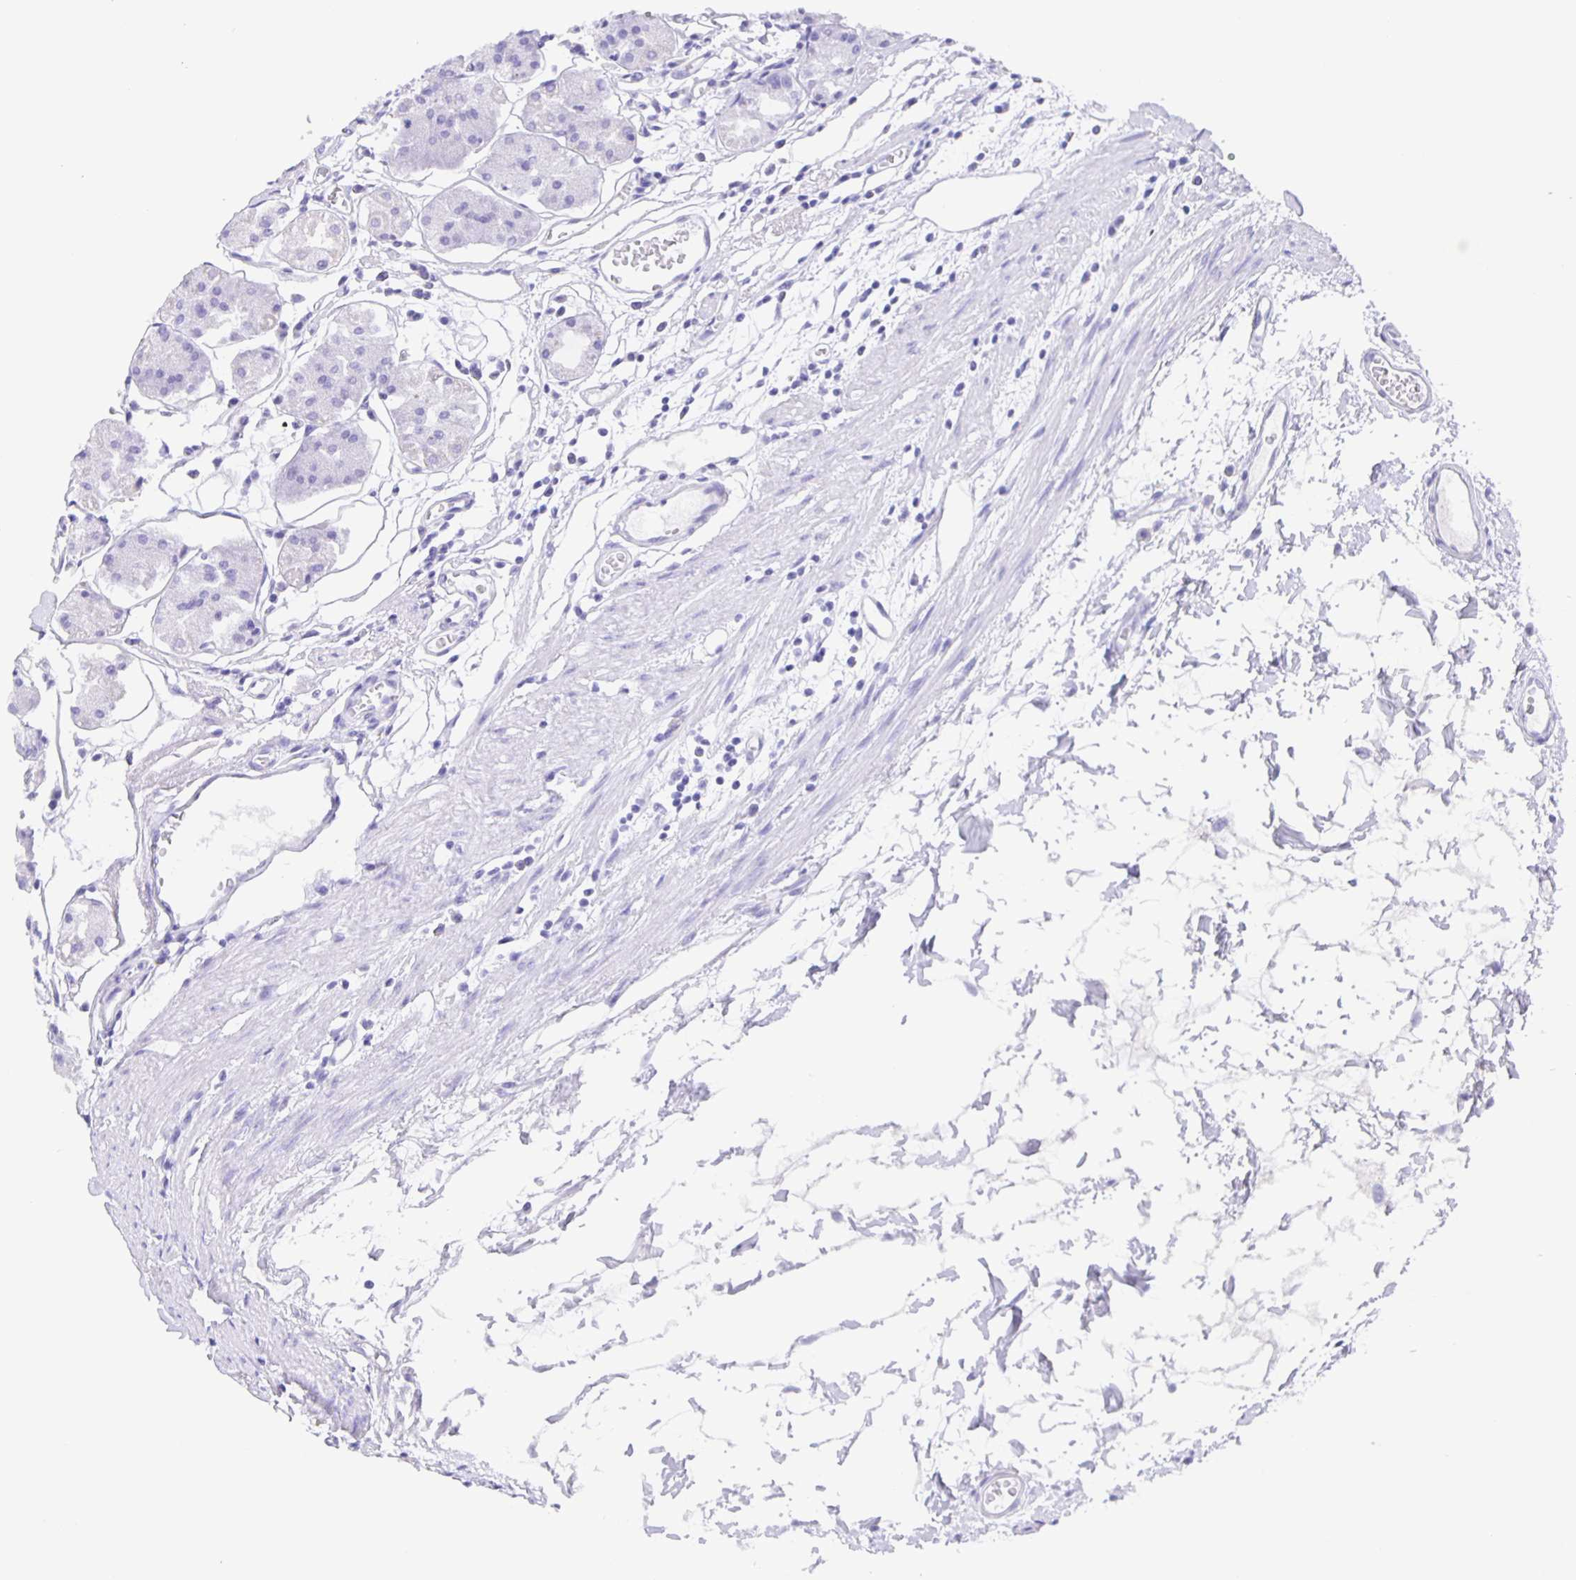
{"staining": {"intensity": "negative", "quantity": "none", "location": "none"}, "tissue": "stomach", "cell_type": "Glandular cells", "image_type": "normal", "snomed": [{"axis": "morphology", "description": "Normal tissue, NOS"}, {"axis": "topography", "description": "Stomach"}], "caption": "DAB (3,3'-diaminobenzidine) immunohistochemical staining of benign stomach reveals no significant expression in glandular cells.", "gene": "GUCA2A", "patient": {"sex": "male", "age": 55}}